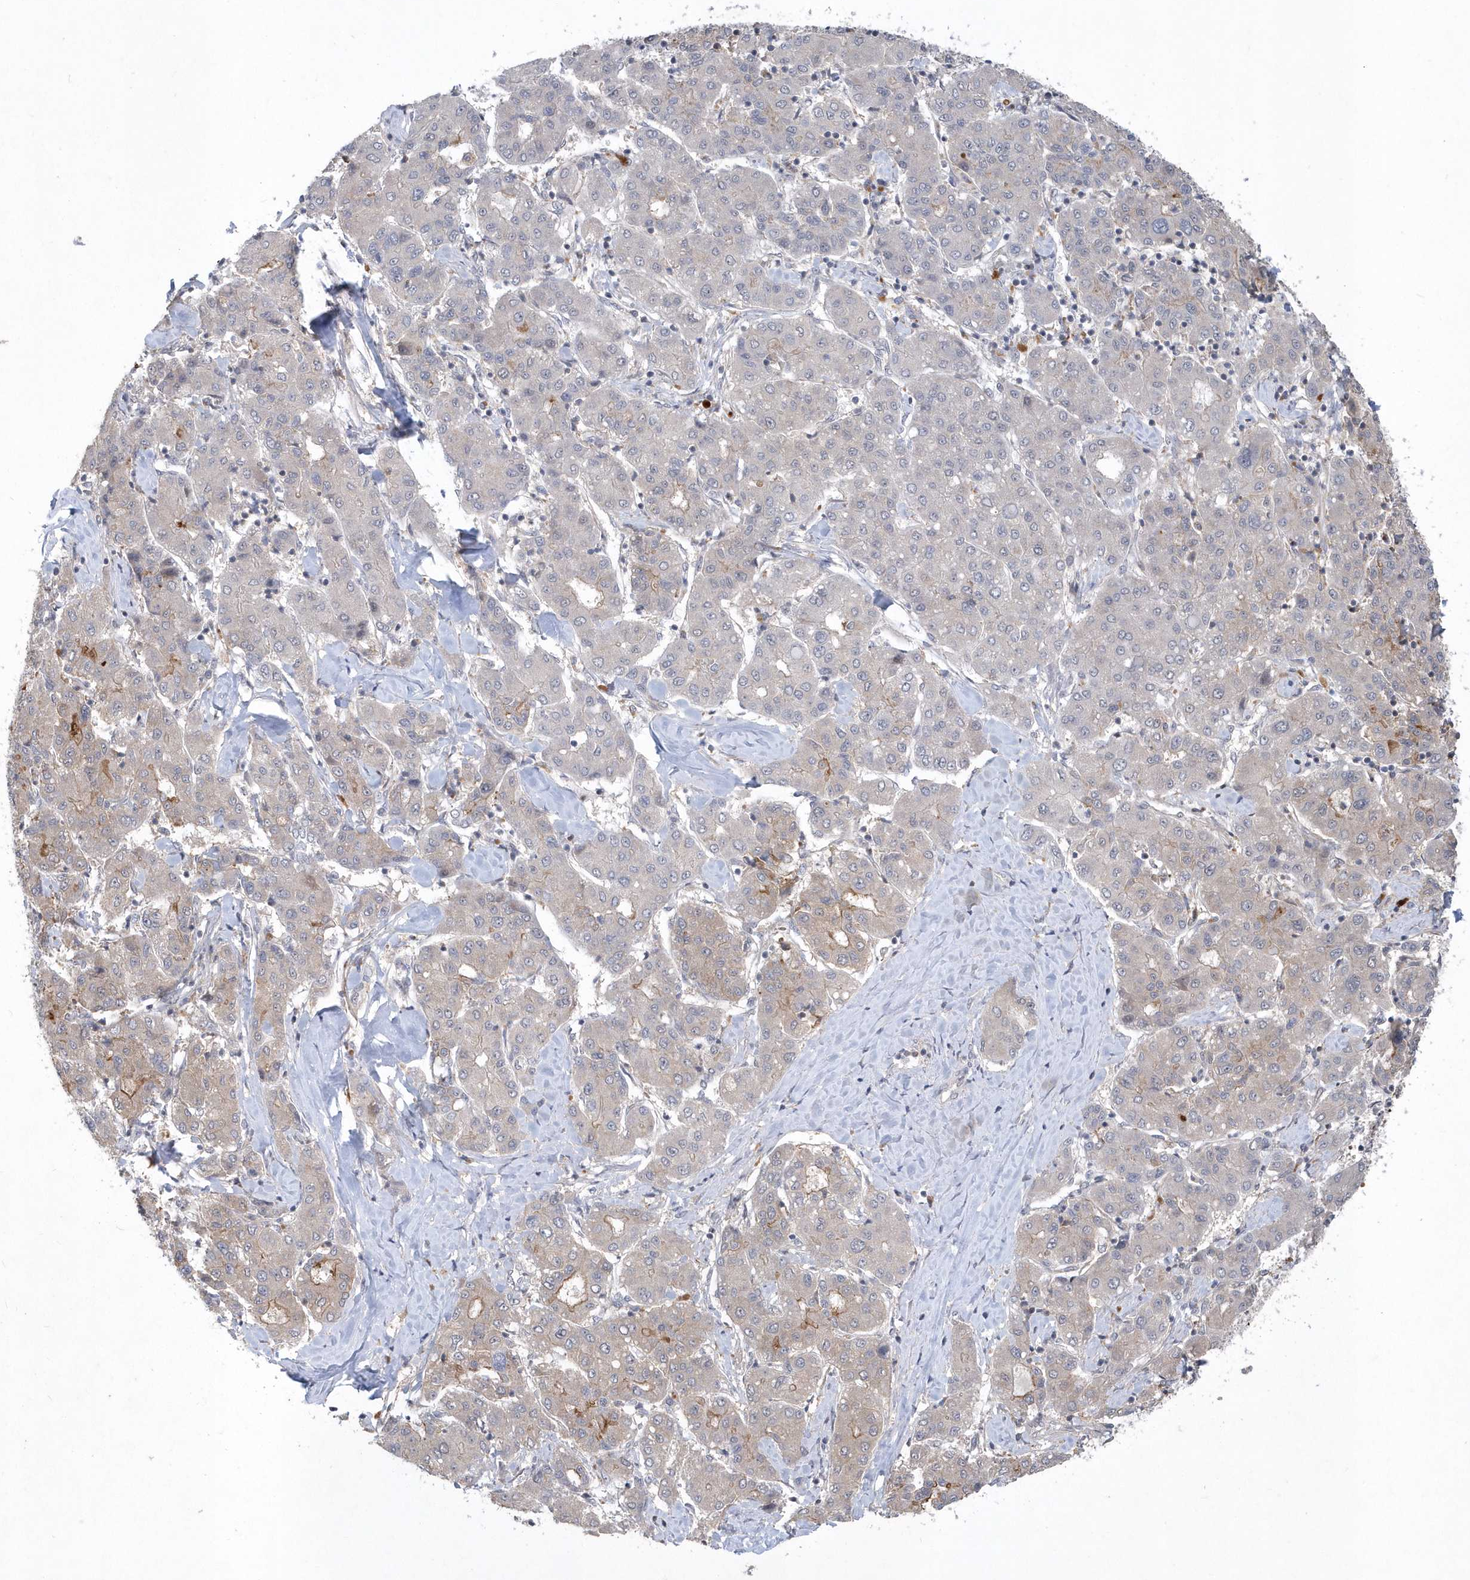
{"staining": {"intensity": "negative", "quantity": "none", "location": "none"}, "tissue": "liver cancer", "cell_type": "Tumor cells", "image_type": "cancer", "snomed": [{"axis": "morphology", "description": "Carcinoma, Hepatocellular, NOS"}, {"axis": "topography", "description": "Liver"}], "caption": "There is no significant staining in tumor cells of liver cancer.", "gene": "TSPEAR", "patient": {"sex": "male", "age": 65}}